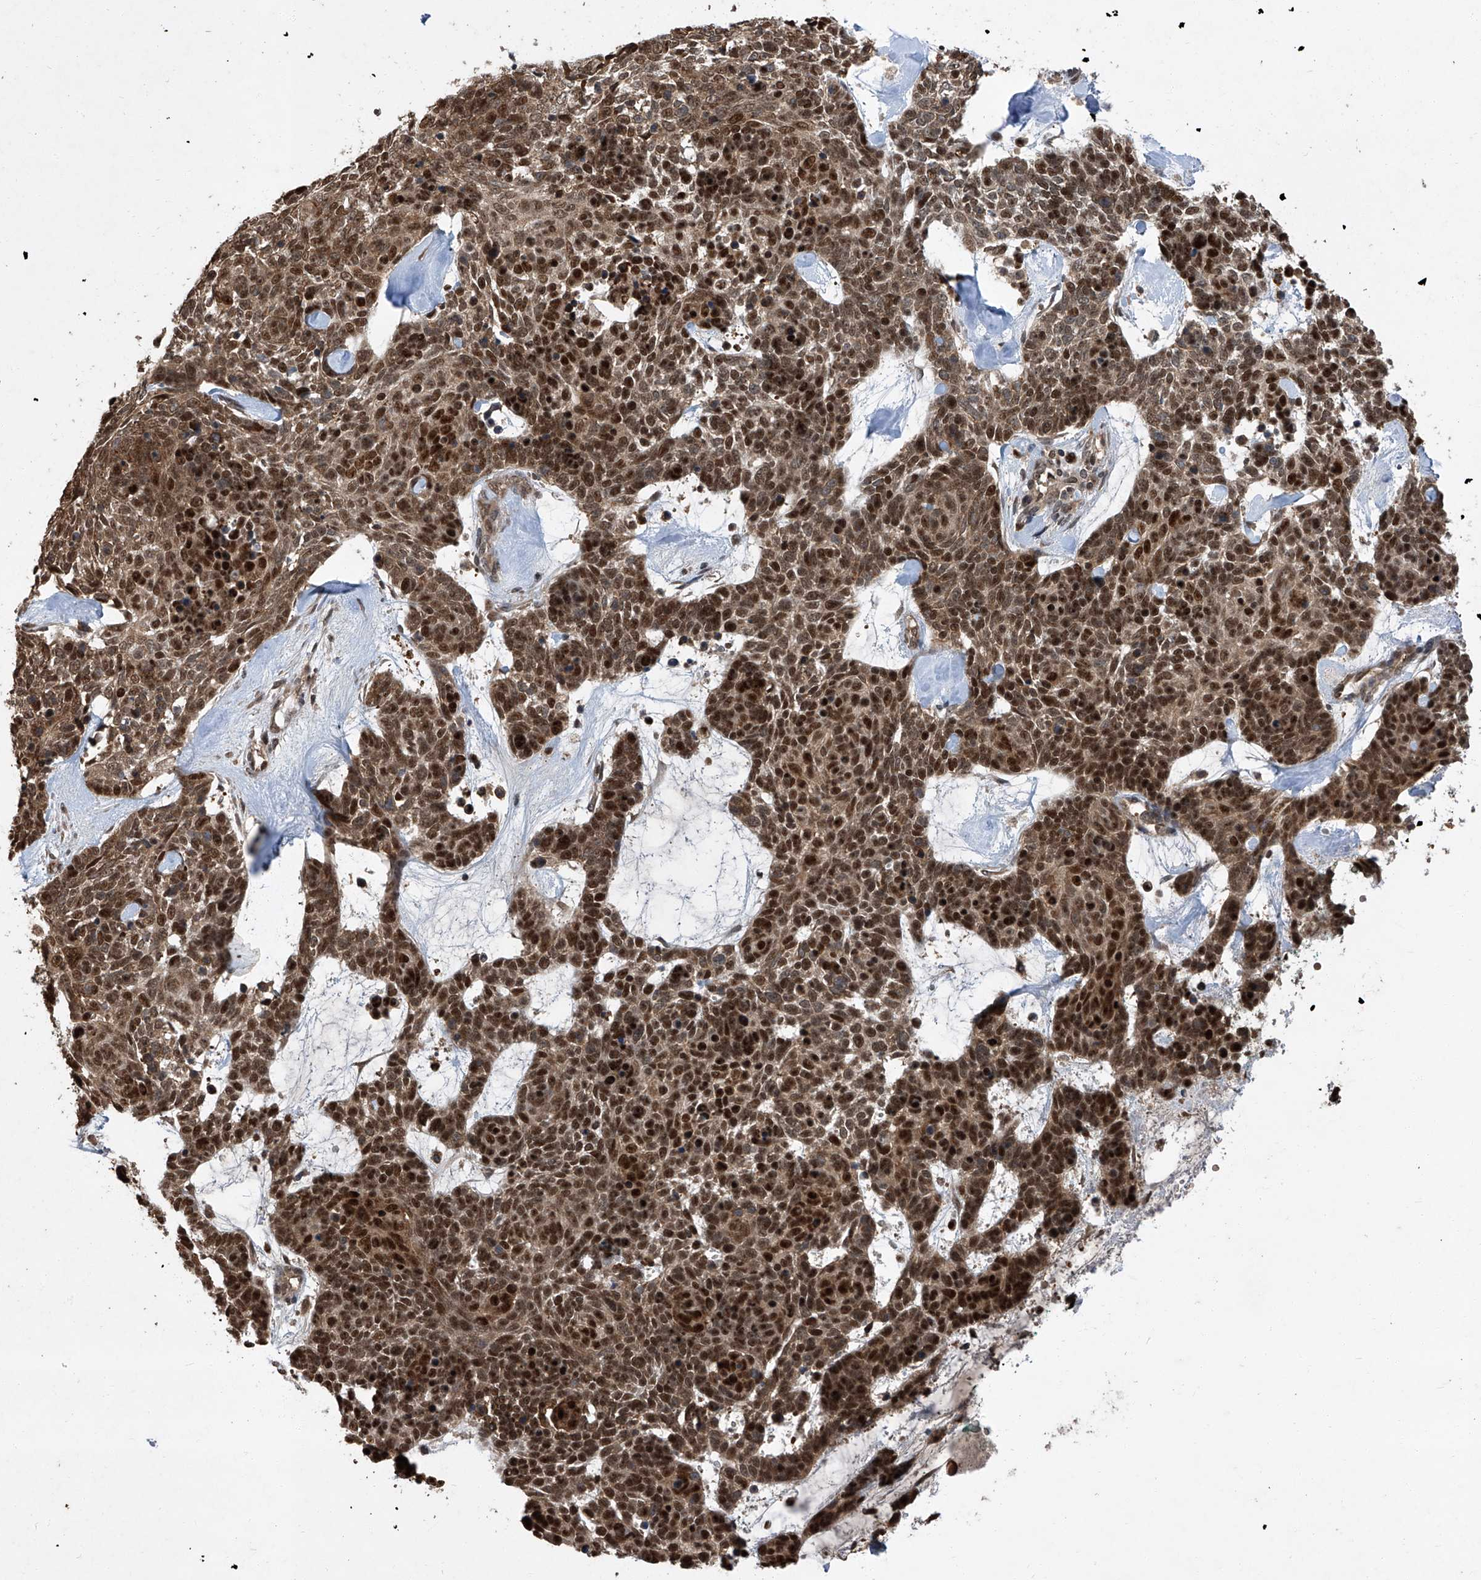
{"staining": {"intensity": "strong", "quantity": ">75%", "location": "cytoplasmic/membranous,nuclear"}, "tissue": "skin cancer", "cell_type": "Tumor cells", "image_type": "cancer", "snomed": [{"axis": "morphology", "description": "Basal cell carcinoma"}, {"axis": "topography", "description": "Skin"}], "caption": "Tumor cells display high levels of strong cytoplasmic/membranous and nuclear staining in approximately >75% of cells in skin basal cell carcinoma. (brown staining indicates protein expression, while blue staining denotes nuclei).", "gene": "TSNAX", "patient": {"sex": "female", "age": 81}}